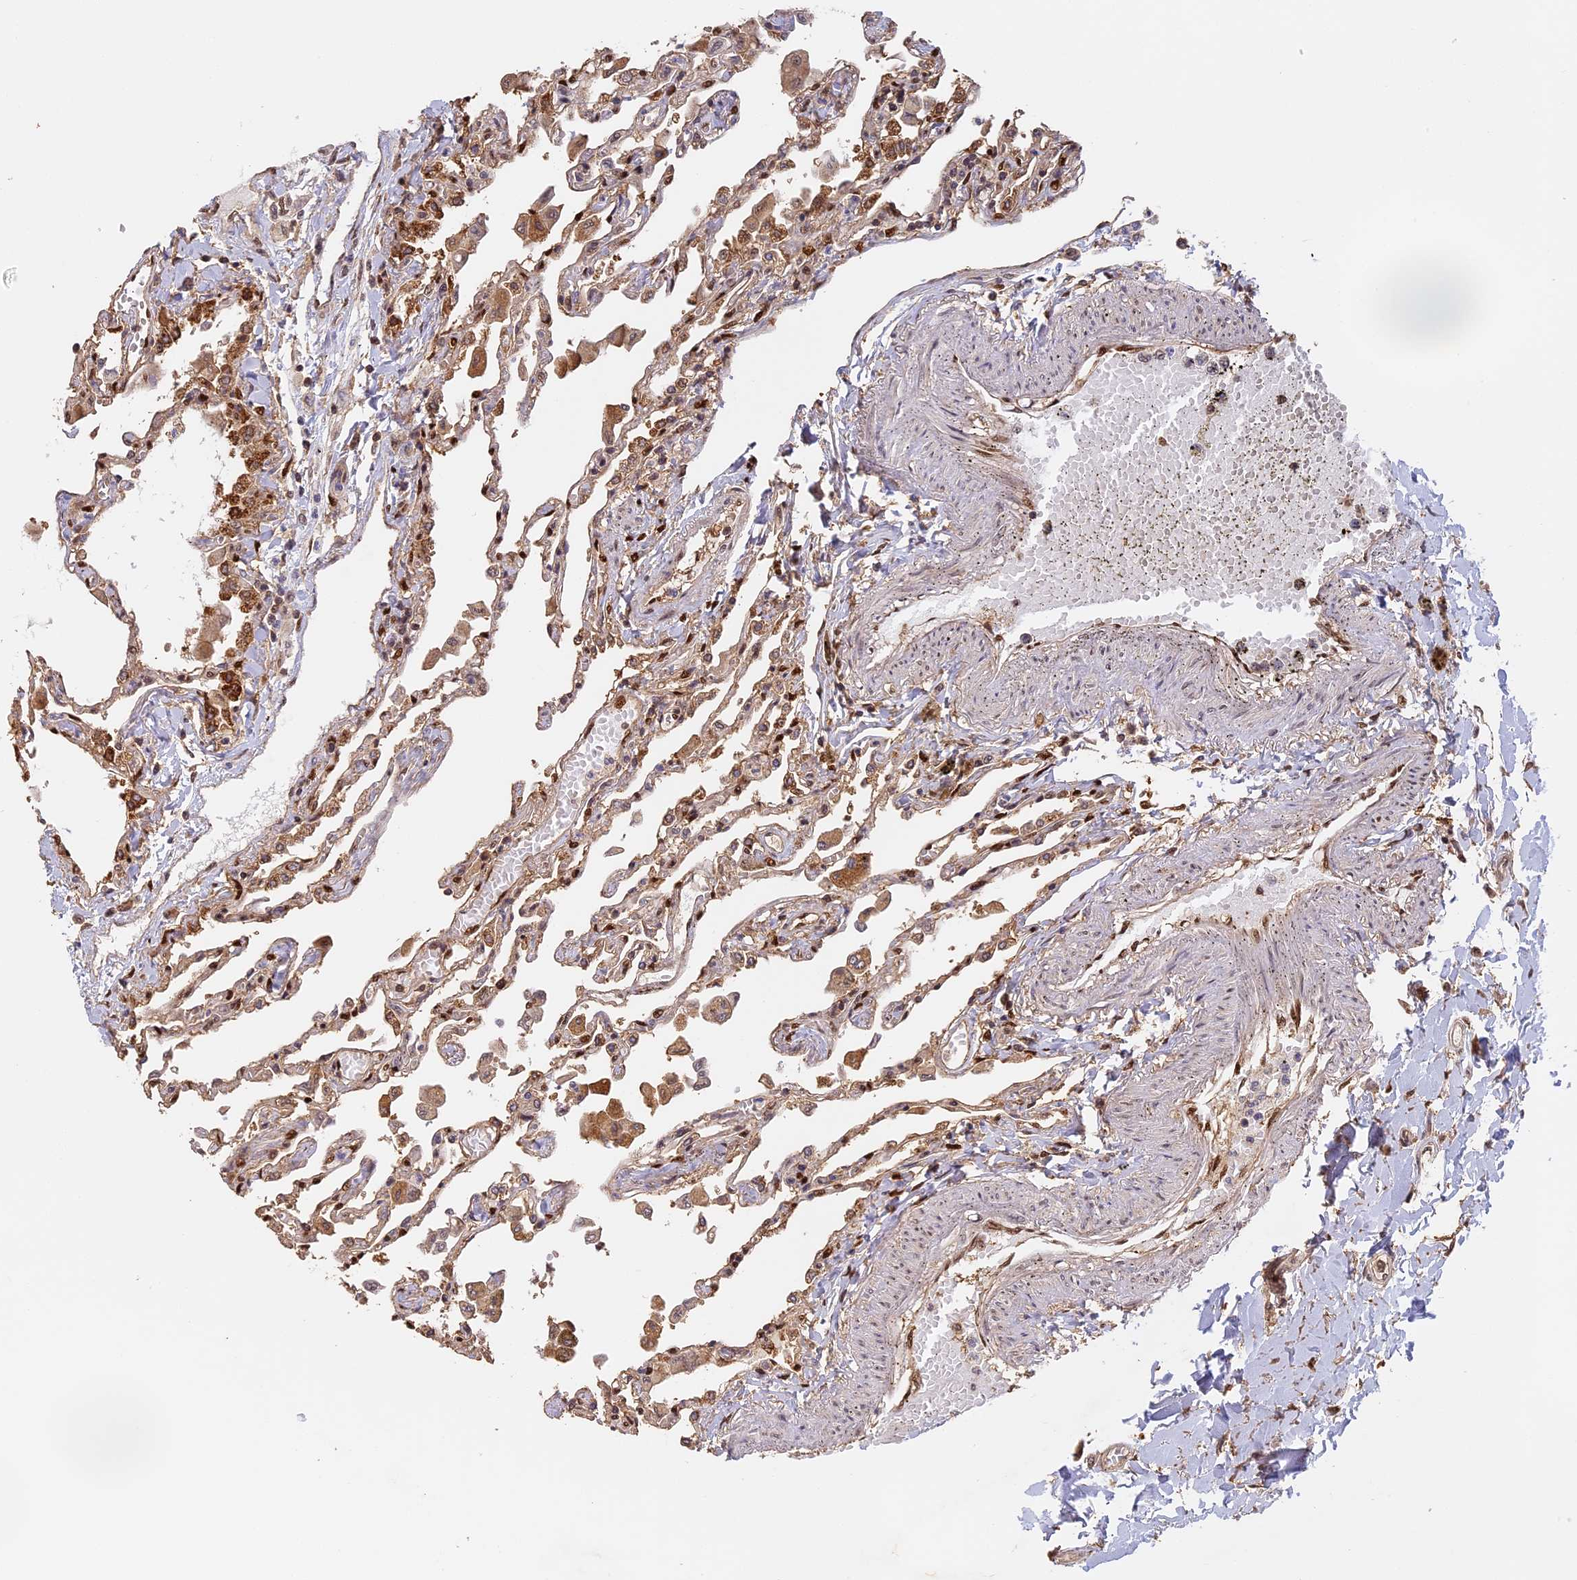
{"staining": {"intensity": "moderate", "quantity": "25%-75%", "location": "nuclear"}, "tissue": "lung", "cell_type": "Alveolar cells", "image_type": "normal", "snomed": [{"axis": "morphology", "description": "Normal tissue, NOS"}, {"axis": "topography", "description": "Bronchus"}, {"axis": "topography", "description": "Lung"}], "caption": "Protein expression analysis of normal human lung reveals moderate nuclear staining in approximately 25%-75% of alveolar cells. Using DAB (brown) and hematoxylin (blue) stains, captured at high magnification using brightfield microscopy.", "gene": "MYBL2", "patient": {"sex": "female", "age": 49}}